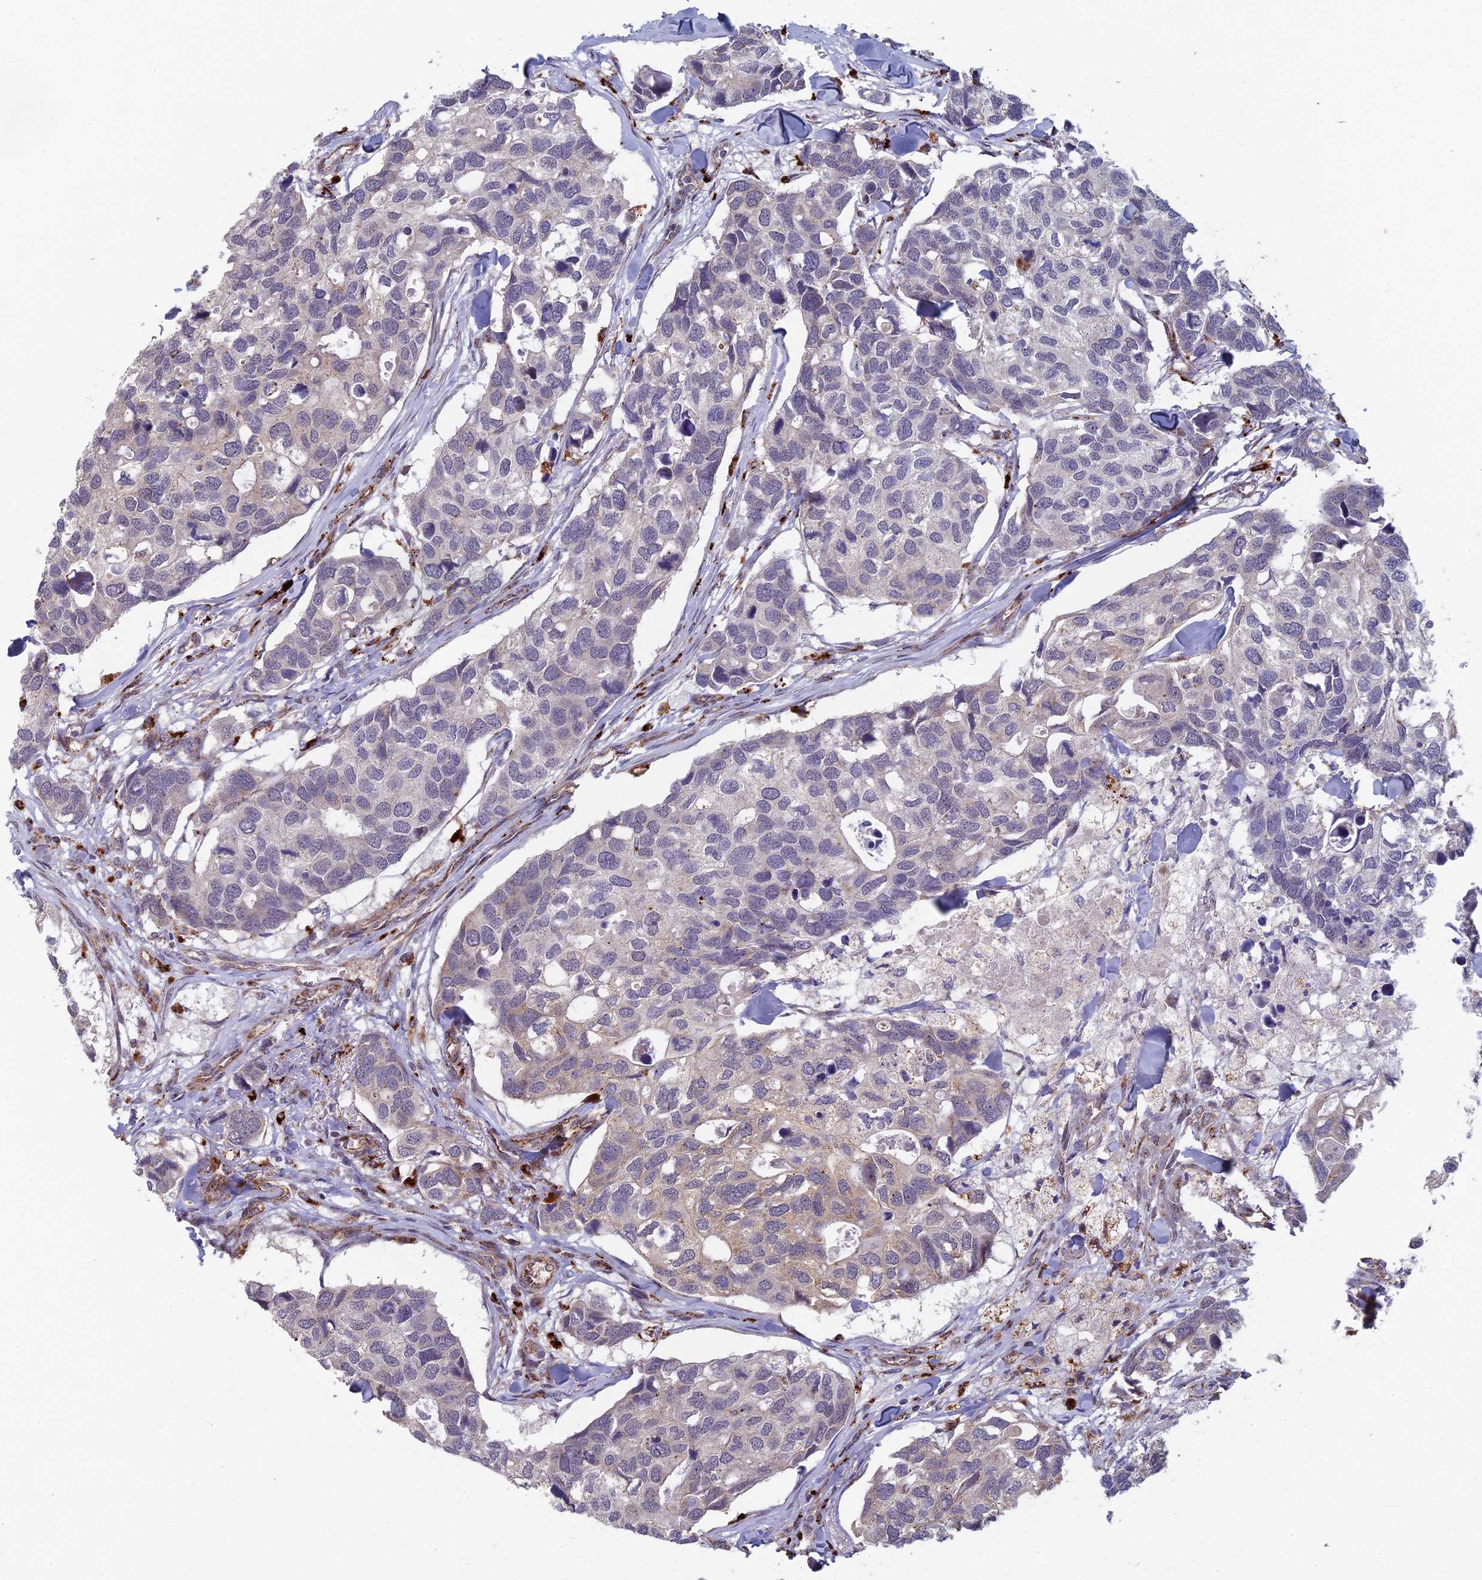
{"staining": {"intensity": "weak", "quantity": "<25%", "location": "cytoplasmic/membranous"}, "tissue": "breast cancer", "cell_type": "Tumor cells", "image_type": "cancer", "snomed": [{"axis": "morphology", "description": "Duct carcinoma"}, {"axis": "topography", "description": "Breast"}], "caption": "A photomicrograph of human intraductal carcinoma (breast) is negative for staining in tumor cells. (DAB immunohistochemistry visualized using brightfield microscopy, high magnification).", "gene": "FOXS1", "patient": {"sex": "female", "age": 83}}